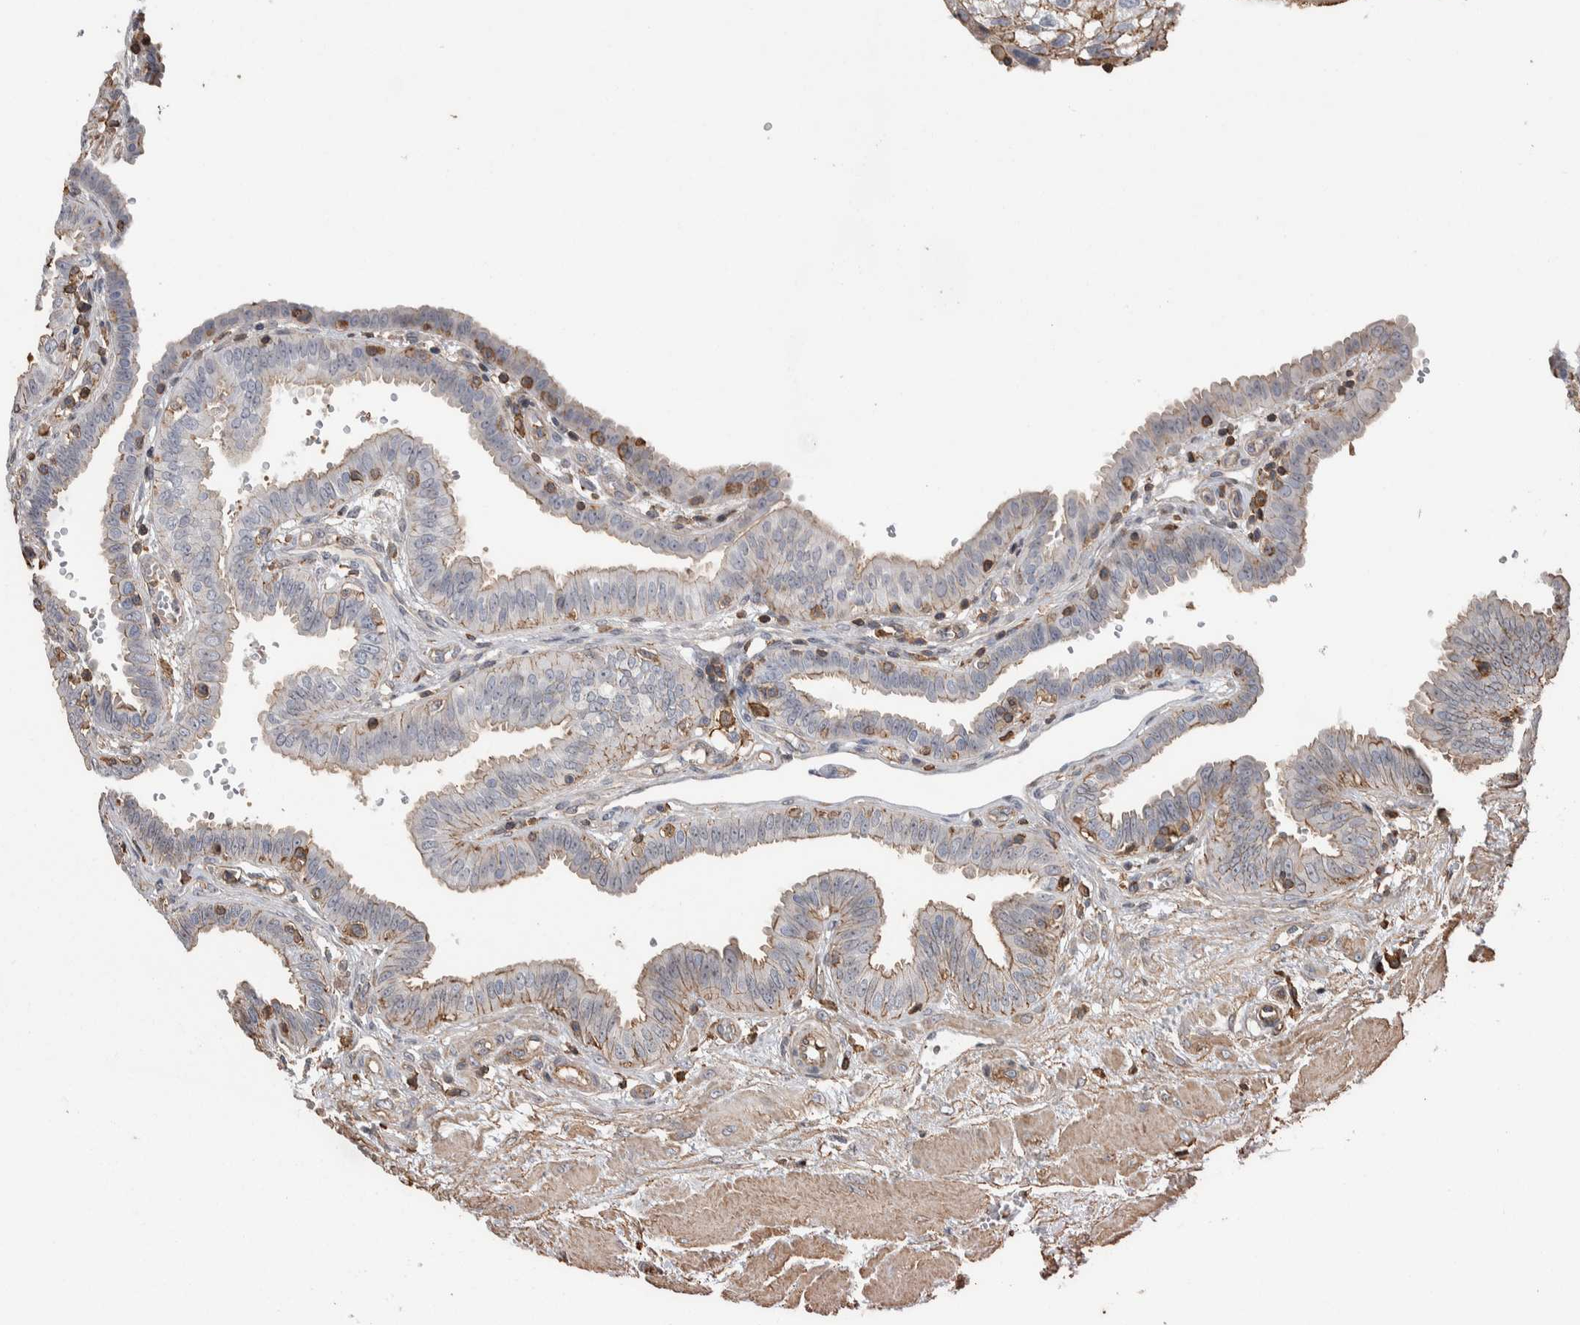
{"staining": {"intensity": "weak", "quantity": "25%-75%", "location": "cytoplasmic/membranous"}, "tissue": "fallopian tube", "cell_type": "Glandular cells", "image_type": "normal", "snomed": [{"axis": "morphology", "description": "Normal tissue, NOS"}, {"axis": "topography", "description": "Fallopian tube"}, {"axis": "topography", "description": "Placenta"}], "caption": "Weak cytoplasmic/membranous protein expression is appreciated in about 25%-75% of glandular cells in fallopian tube. Ihc stains the protein of interest in brown and the nuclei are stained blue.", "gene": "ENPP2", "patient": {"sex": "female", "age": 32}}